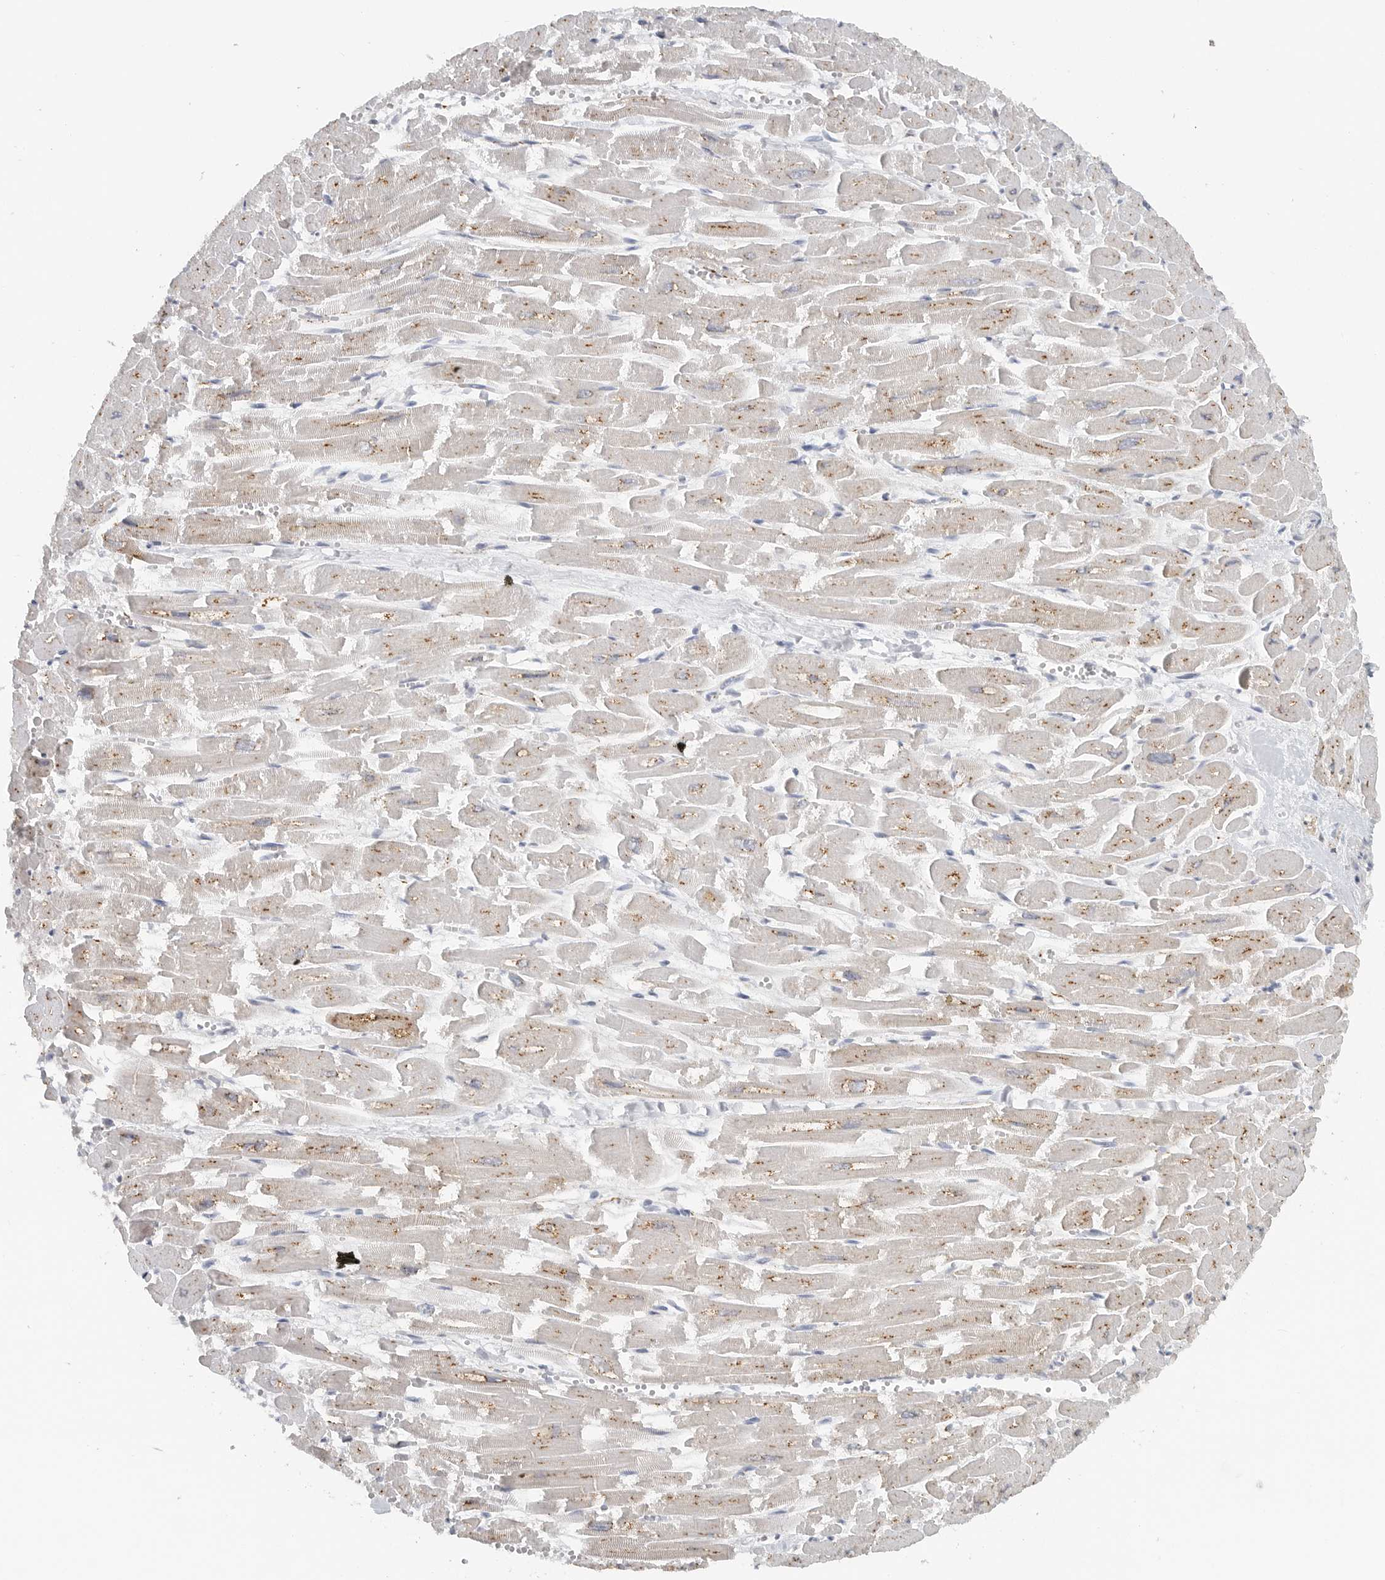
{"staining": {"intensity": "strong", "quantity": "<25%", "location": "cytoplasmic/membranous"}, "tissue": "heart muscle", "cell_type": "Cardiomyocytes", "image_type": "normal", "snomed": [{"axis": "morphology", "description": "Normal tissue, NOS"}, {"axis": "topography", "description": "Heart"}], "caption": "Heart muscle stained with a brown dye displays strong cytoplasmic/membranous positive positivity in approximately <25% of cardiomyocytes.", "gene": "PAM", "patient": {"sex": "male", "age": 54}}